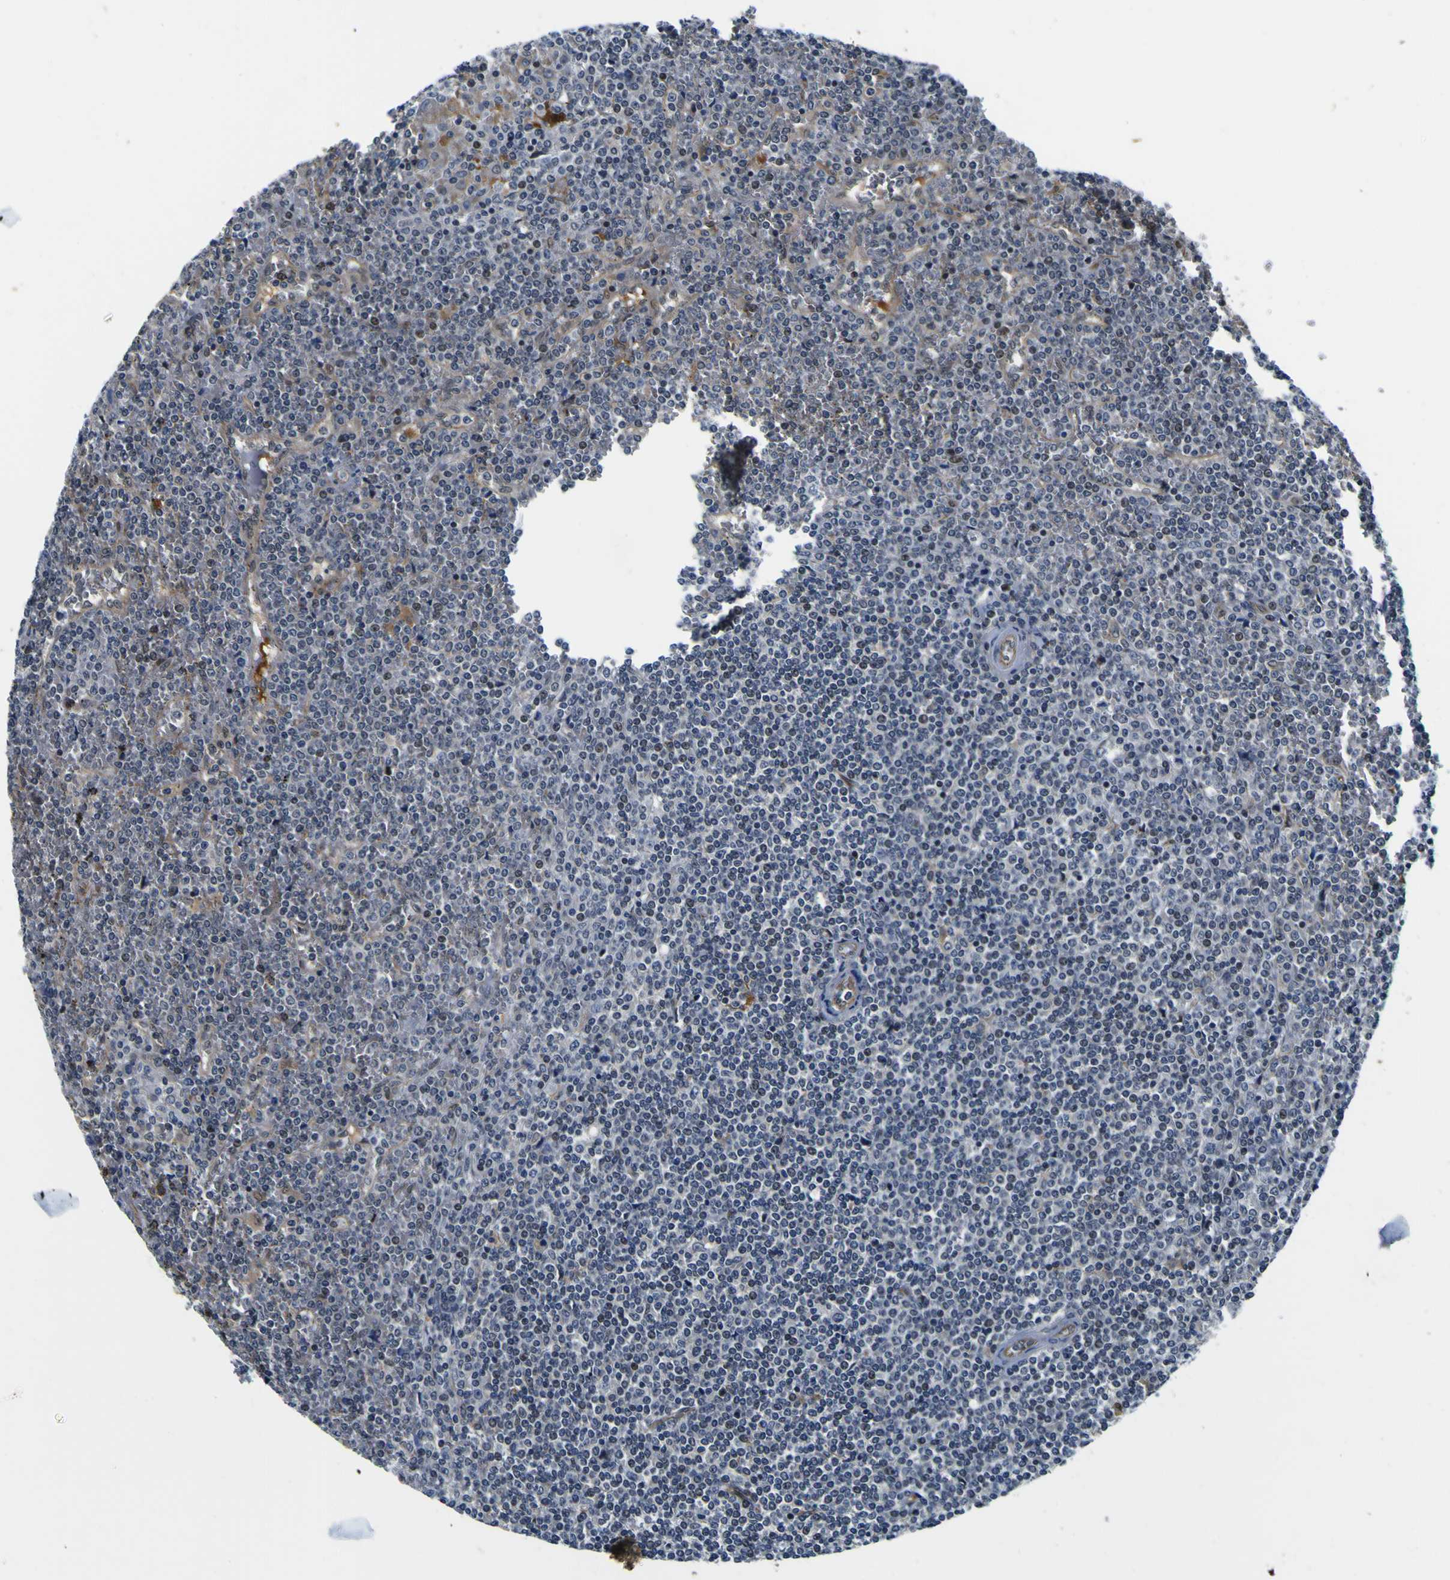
{"staining": {"intensity": "negative", "quantity": "none", "location": "none"}, "tissue": "lymphoma", "cell_type": "Tumor cells", "image_type": "cancer", "snomed": [{"axis": "morphology", "description": "Malignant lymphoma, non-Hodgkin's type, Low grade"}, {"axis": "topography", "description": "Spleen"}], "caption": "Tumor cells are negative for brown protein staining in lymphoma.", "gene": "POSTN", "patient": {"sex": "female", "age": 19}}